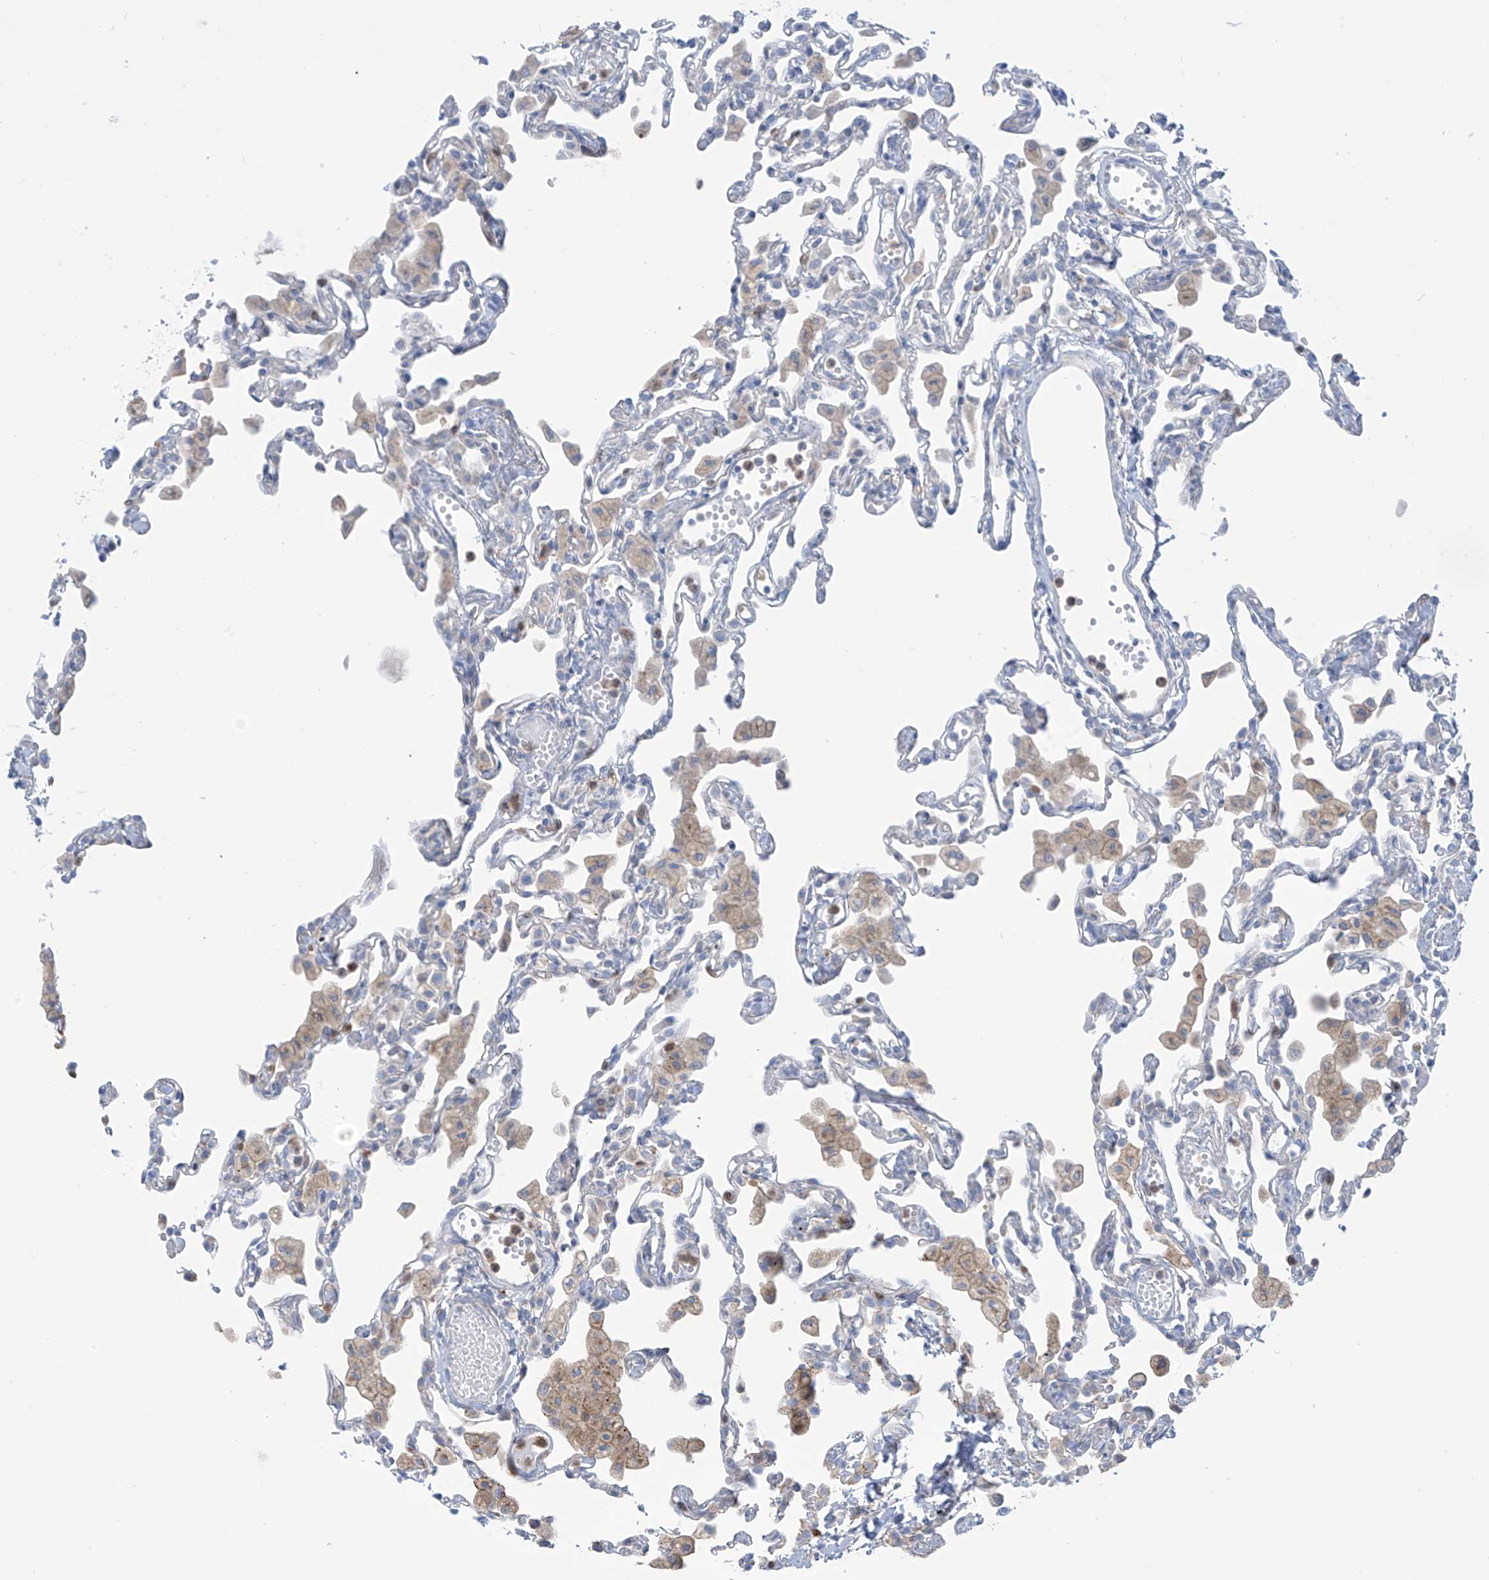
{"staining": {"intensity": "negative", "quantity": "none", "location": "none"}, "tissue": "lung", "cell_type": "Alveolar cells", "image_type": "normal", "snomed": [{"axis": "morphology", "description": "Normal tissue, NOS"}, {"axis": "topography", "description": "Bronchus"}, {"axis": "topography", "description": "Lung"}], "caption": "The image displays no staining of alveolar cells in normal lung. (DAB immunohistochemistry, high magnification).", "gene": "FABP2", "patient": {"sex": "female", "age": 49}}